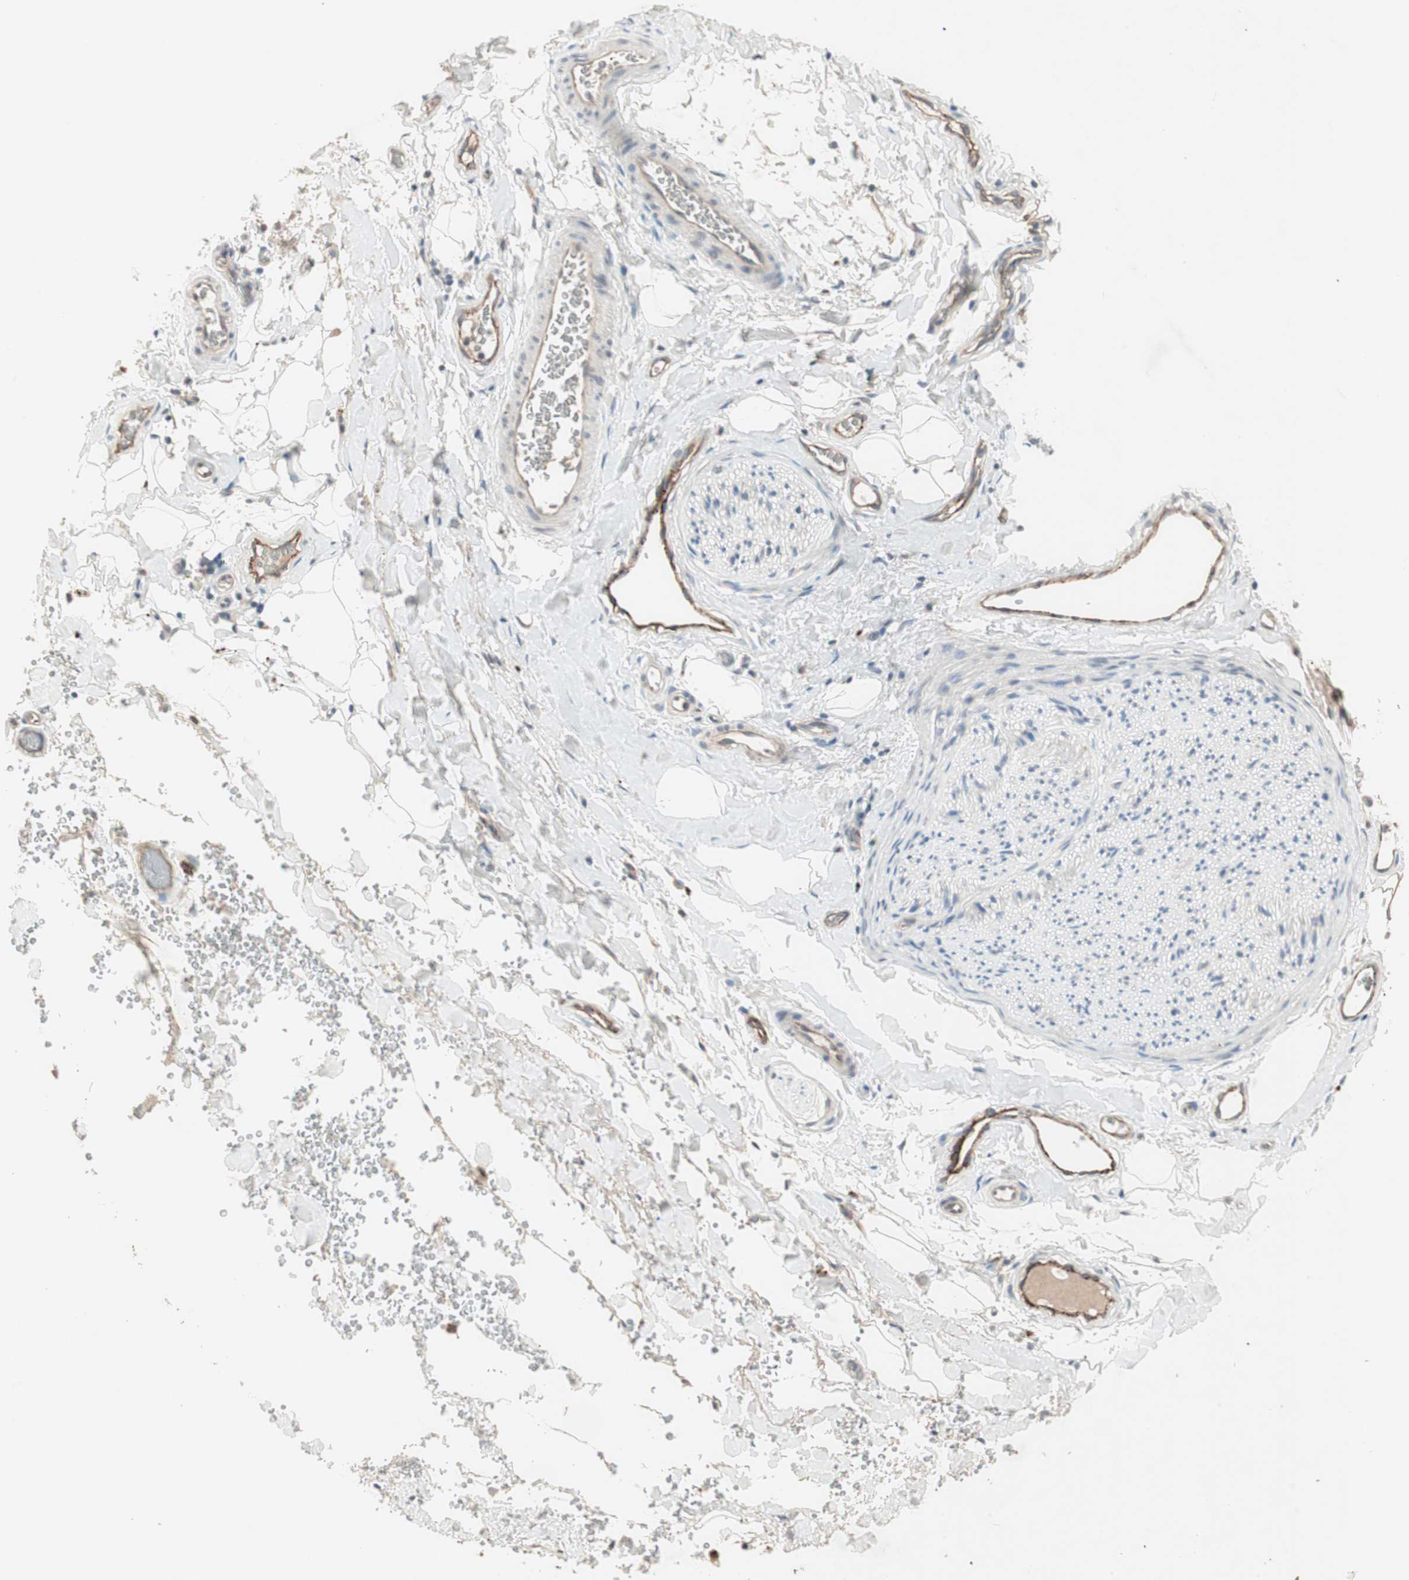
{"staining": {"intensity": "negative", "quantity": "none", "location": "none"}, "tissue": "adipose tissue", "cell_type": "Adipocytes", "image_type": "normal", "snomed": [{"axis": "morphology", "description": "Normal tissue, NOS"}, {"axis": "morphology", "description": "Carcinoma, NOS"}, {"axis": "topography", "description": "Pancreas"}, {"axis": "topography", "description": "Peripheral nerve tissue"}], "caption": "Immunohistochemistry of unremarkable human adipose tissue shows no staining in adipocytes.", "gene": "FGFR4", "patient": {"sex": "female", "age": 29}}